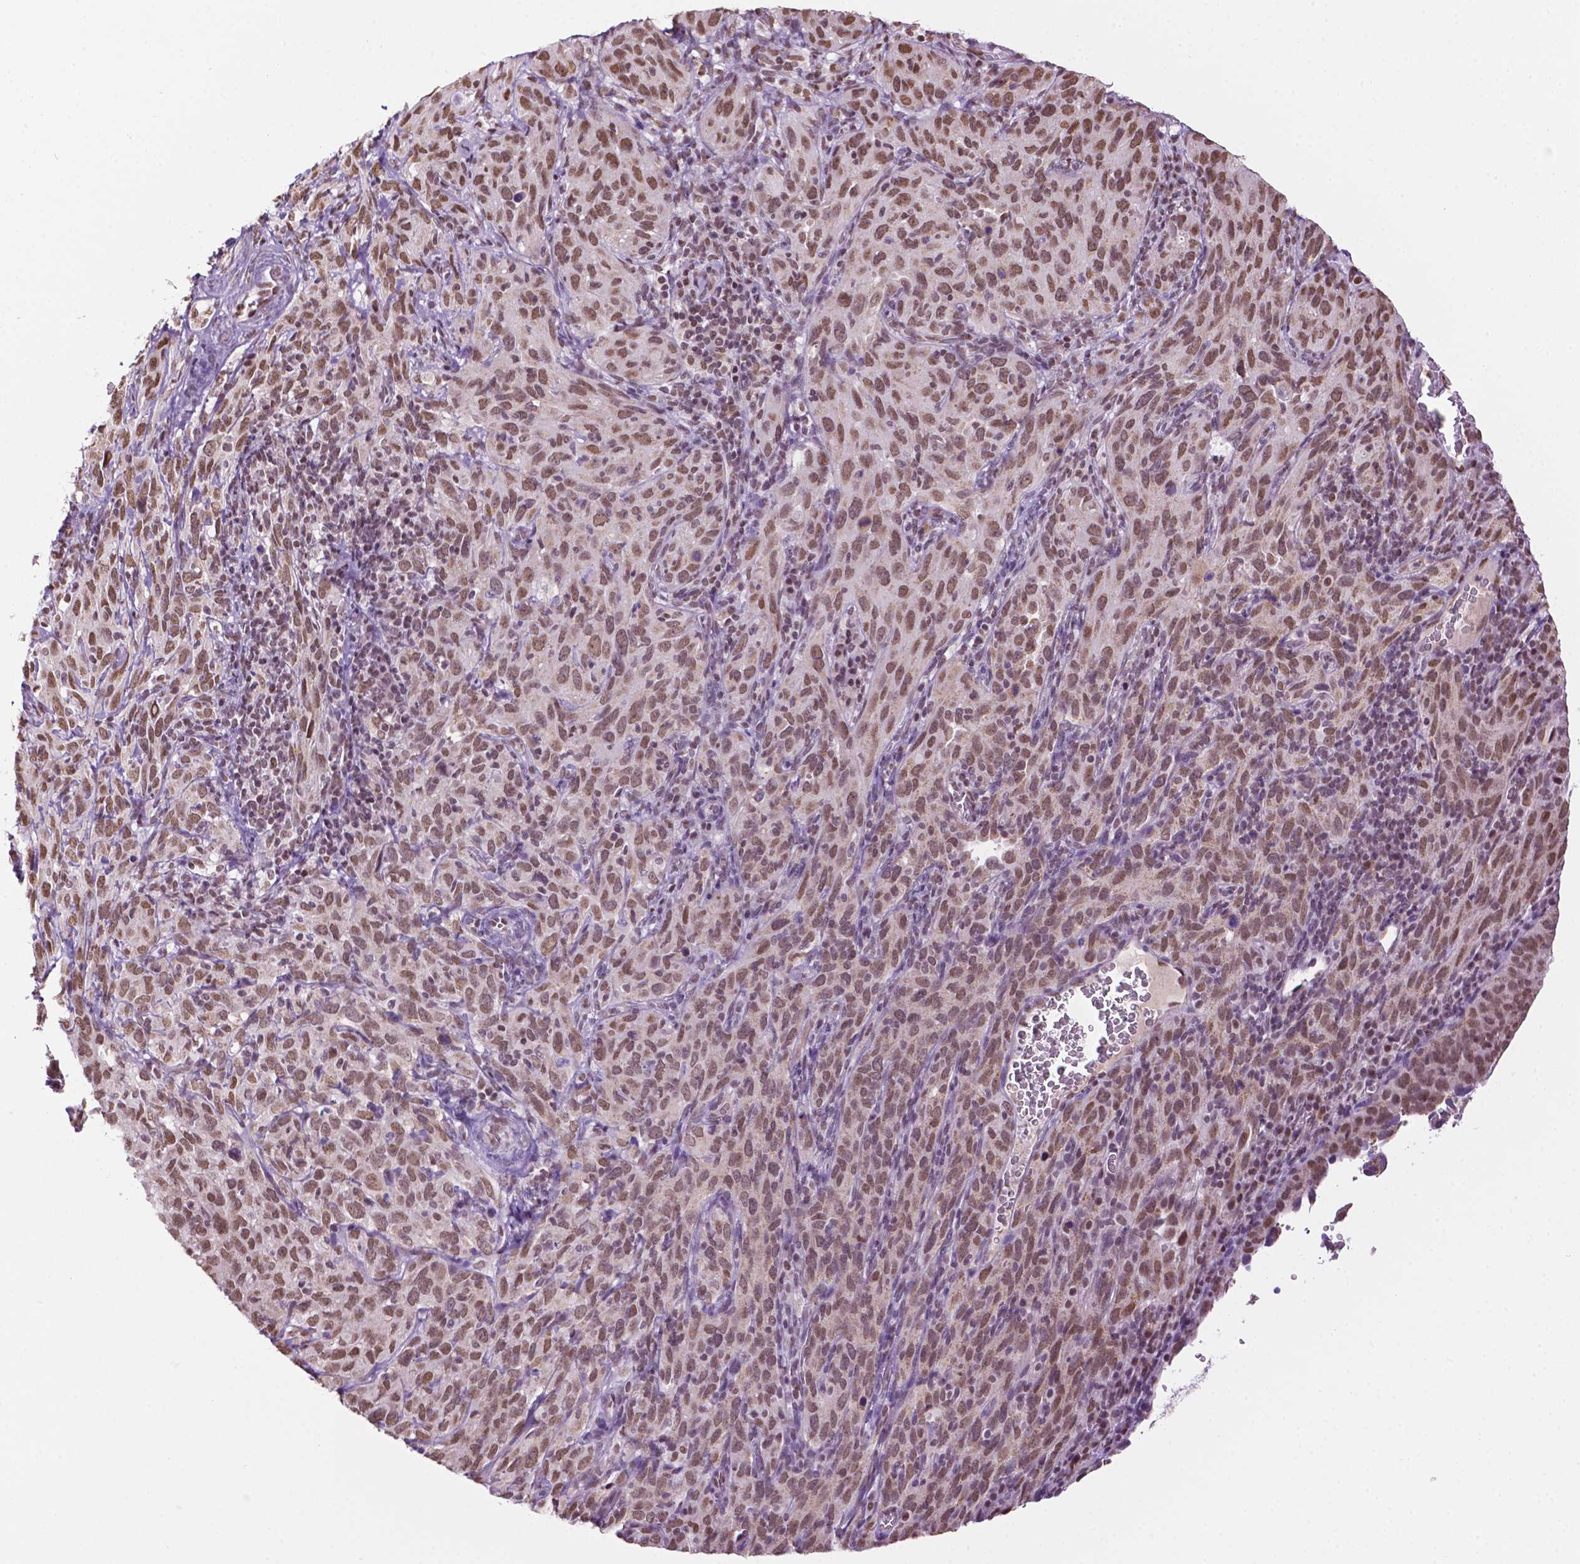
{"staining": {"intensity": "moderate", "quantity": ">75%", "location": "nuclear"}, "tissue": "cervical cancer", "cell_type": "Tumor cells", "image_type": "cancer", "snomed": [{"axis": "morphology", "description": "Normal tissue, NOS"}, {"axis": "morphology", "description": "Squamous cell carcinoma, NOS"}, {"axis": "topography", "description": "Cervix"}], "caption": "The histopathology image demonstrates a brown stain indicating the presence of a protein in the nuclear of tumor cells in cervical cancer (squamous cell carcinoma).", "gene": "COL23A1", "patient": {"sex": "female", "age": 51}}